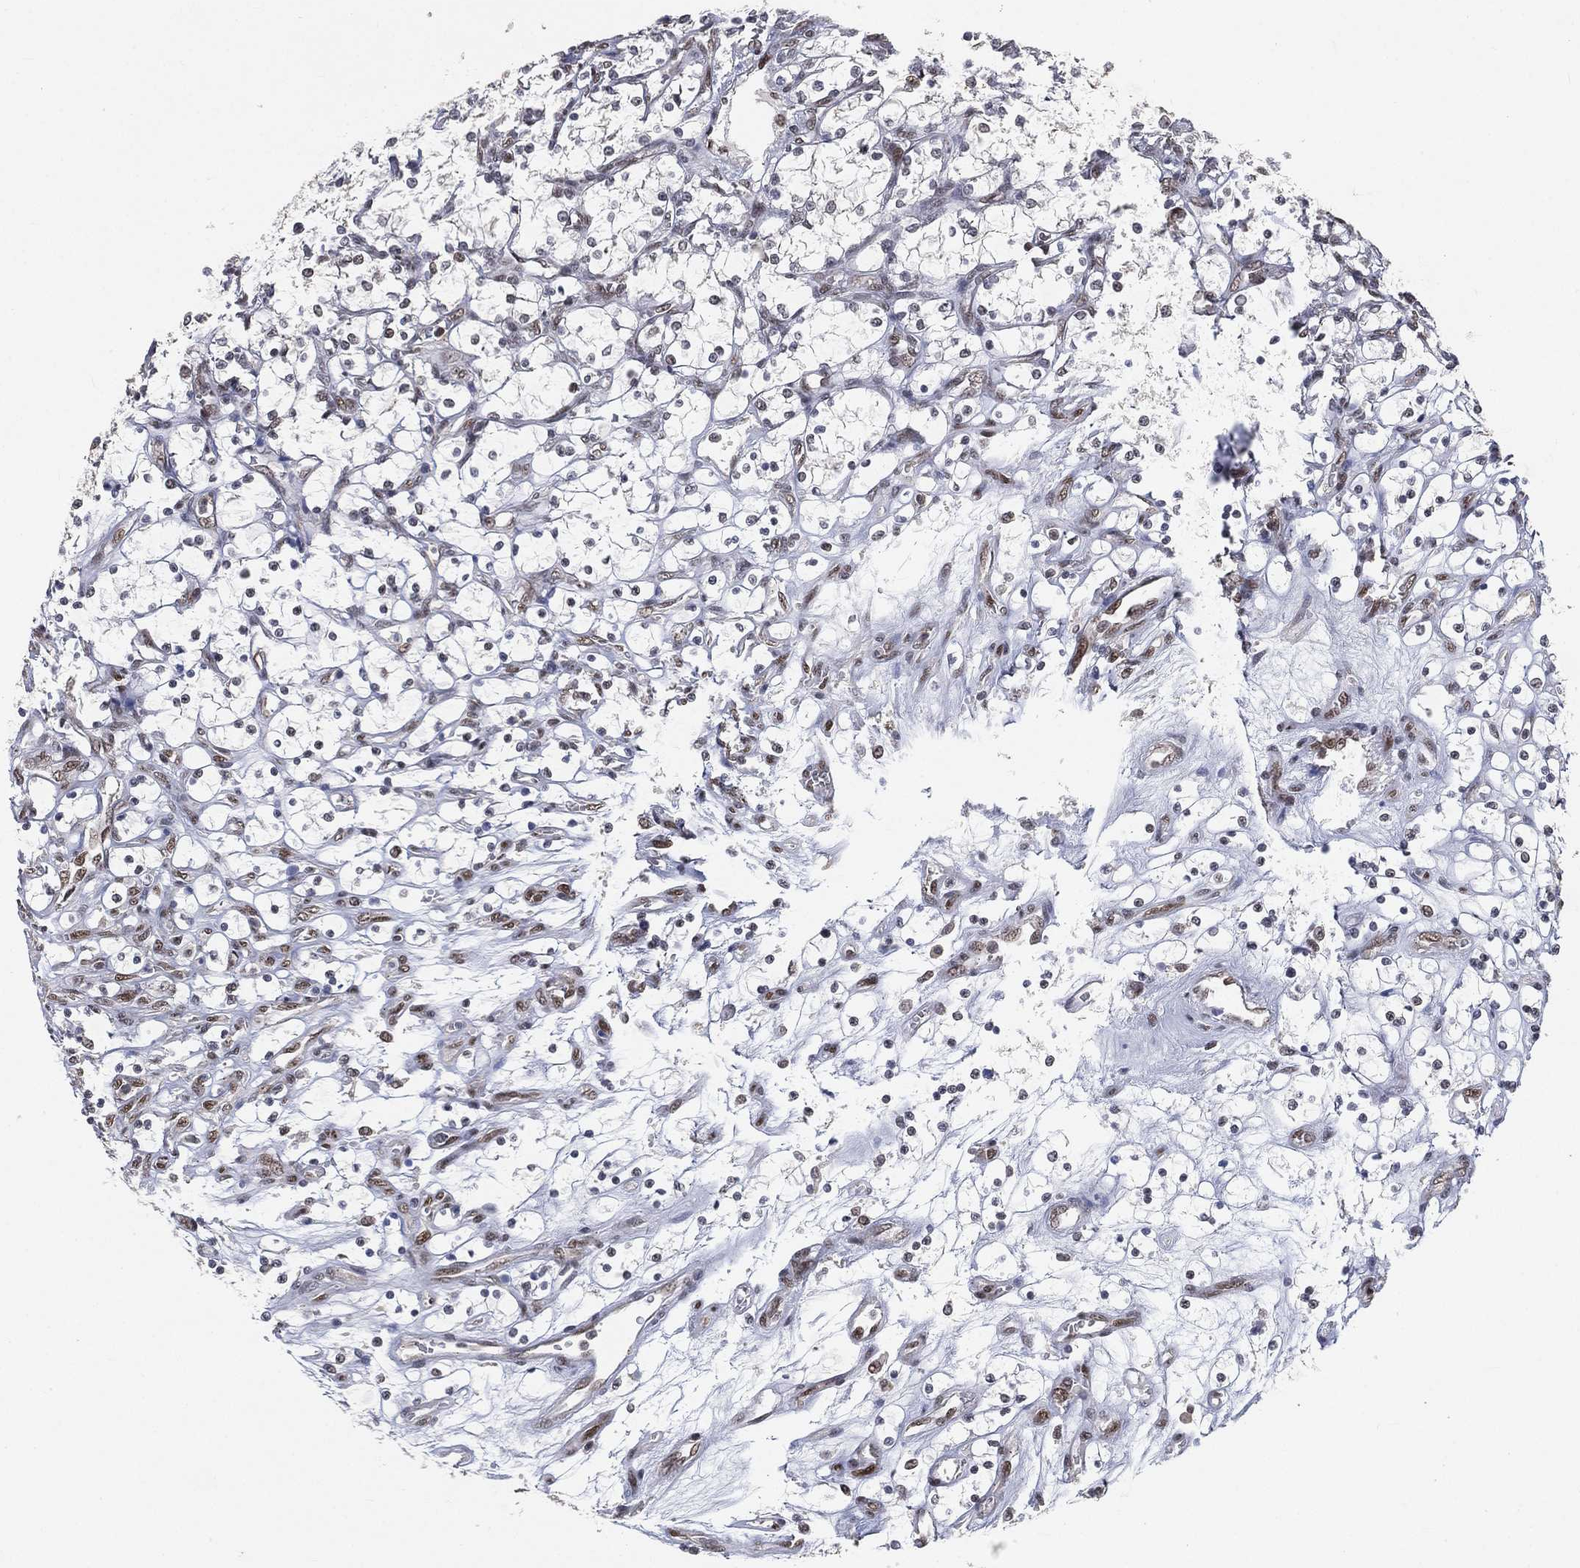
{"staining": {"intensity": "weak", "quantity": ">75%", "location": "nuclear"}, "tissue": "renal cancer", "cell_type": "Tumor cells", "image_type": "cancer", "snomed": [{"axis": "morphology", "description": "Adenocarcinoma, NOS"}, {"axis": "topography", "description": "Kidney"}], "caption": "A brown stain labels weak nuclear positivity of a protein in human adenocarcinoma (renal) tumor cells.", "gene": "YLPM1", "patient": {"sex": "female", "age": 69}}